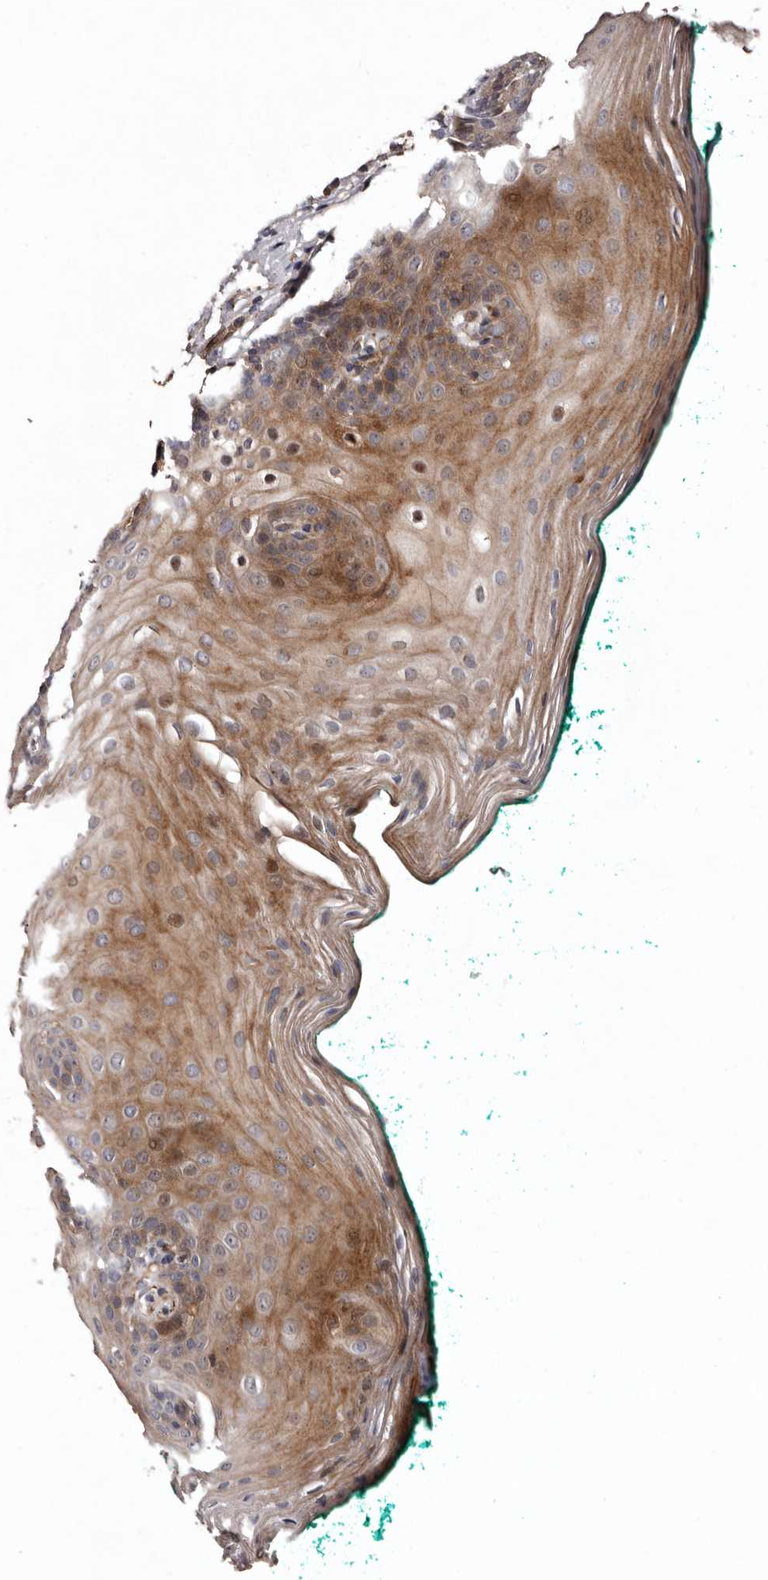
{"staining": {"intensity": "moderate", "quantity": "25%-75%", "location": "cytoplasmic/membranous"}, "tissue": "oral mucosa", "cell_type": "Squamous epithelial cells", "image_type": "normal", "snomed": [{"axis": "morphology", "description": "Normal tissue, NOS"}, {"axis": "topography", "description": "Oral tissue"}], "caption": "Protein staining of benign oral mucosa displays moderate cytoplasmic/membranous positivity in approximately 25%-75% of squamous epithelial cells. Using DAB (brown) and hematoxylin (blue) stains, captured at high magnification using brightfield microscopy.", "gene": "PRKD3", "patient": {"sex": "male", "age": 58}}